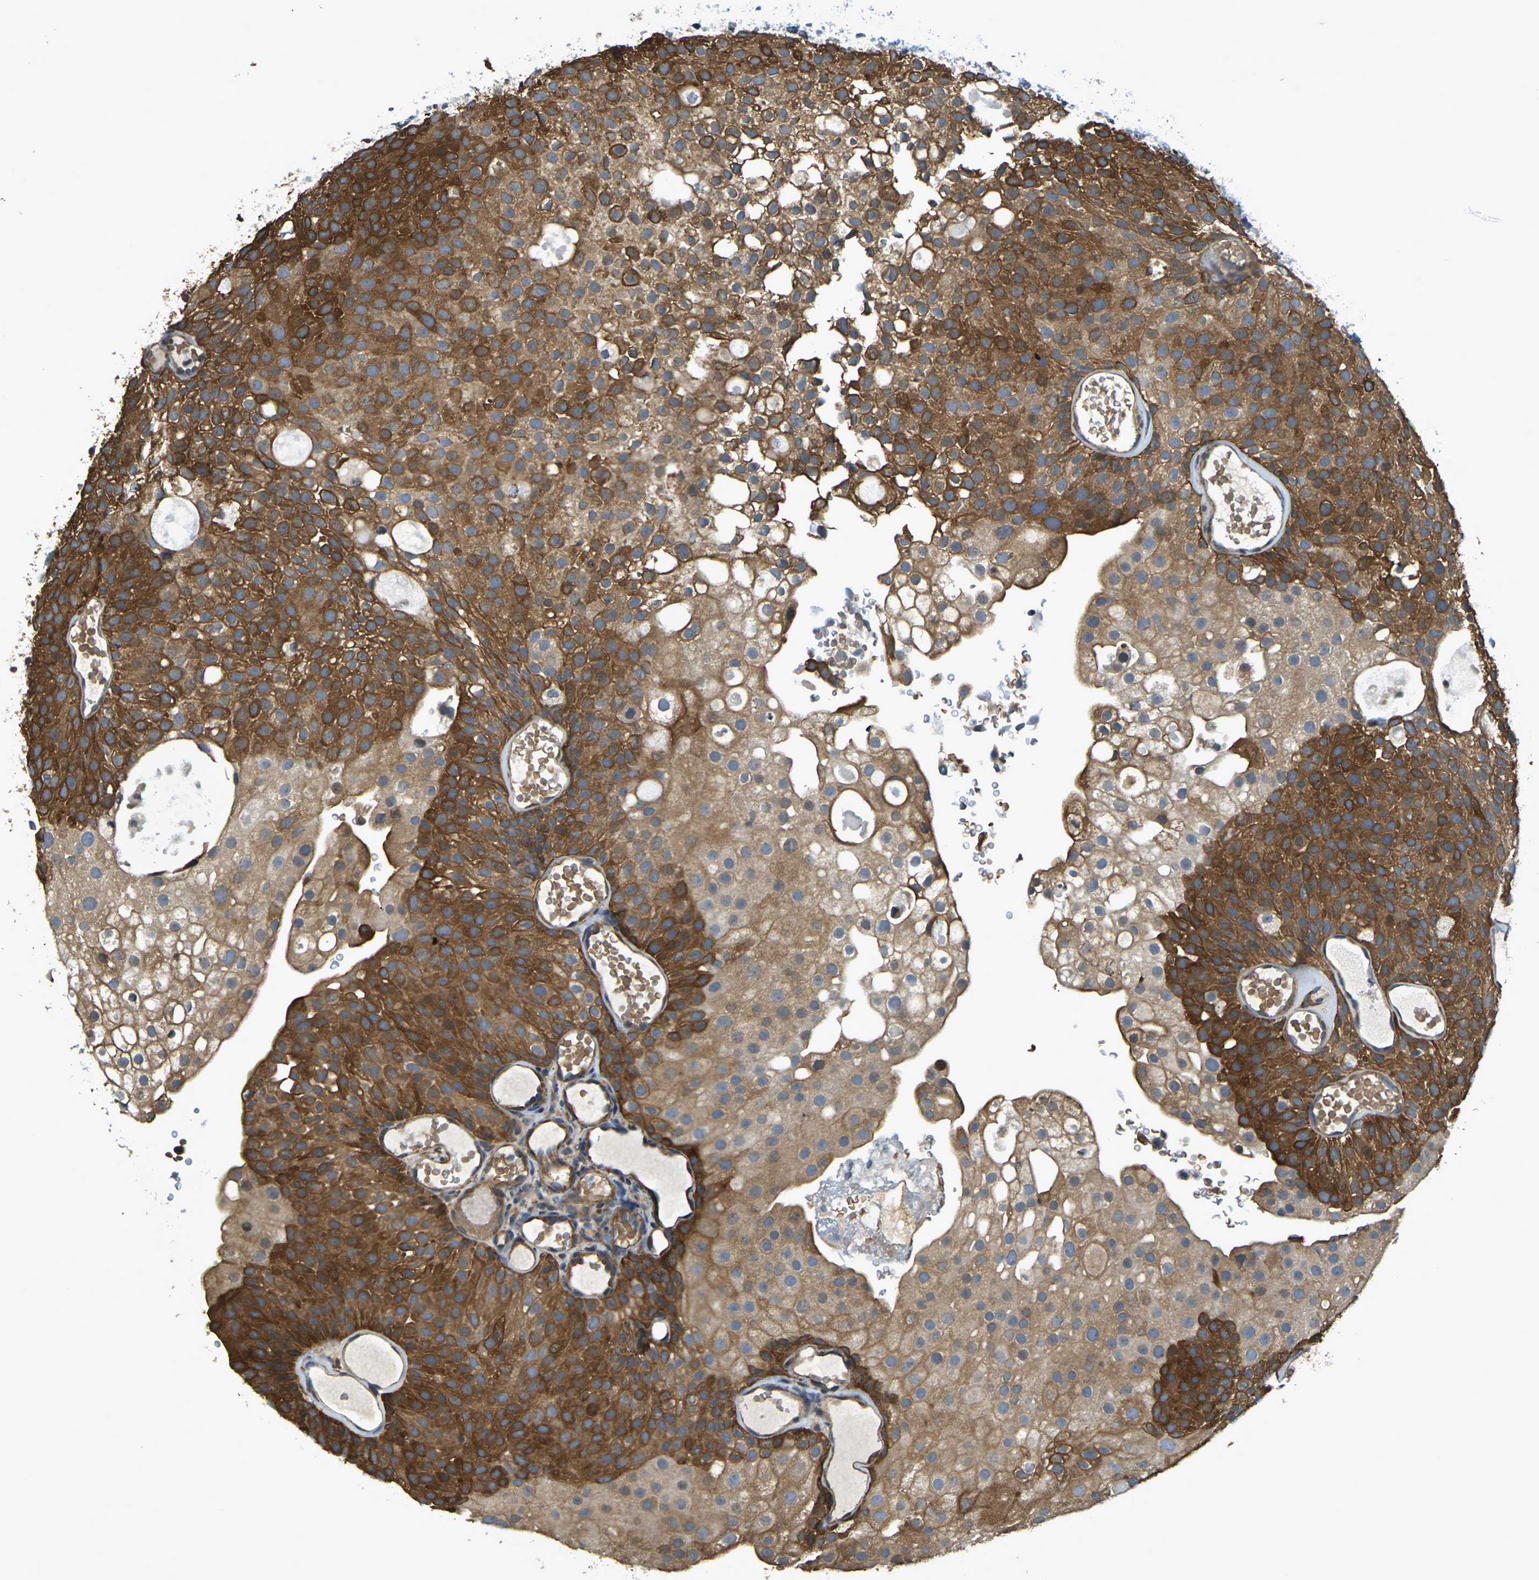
{"staining": {"intensity": "strong", "quantity": "25%-75%", "location": "cytoplasmic/membranous"}, "tissue": "urothelial cancer", "cell_type": "Tumor cells", "image_type": "cancer", "snomed": [{"axis": "morphology", "description": "Urothelial carcinoma, Low grade"}, {"axis": "topography", "description": "Urinary bladder"}], "caption": "Urothelial cancer tissue reveals strong cytoplasmic/membranous staining in approximately 25%-75% of tumor cells", "gene": "CAST", "patient": {"sex": "male", "age": 78}}